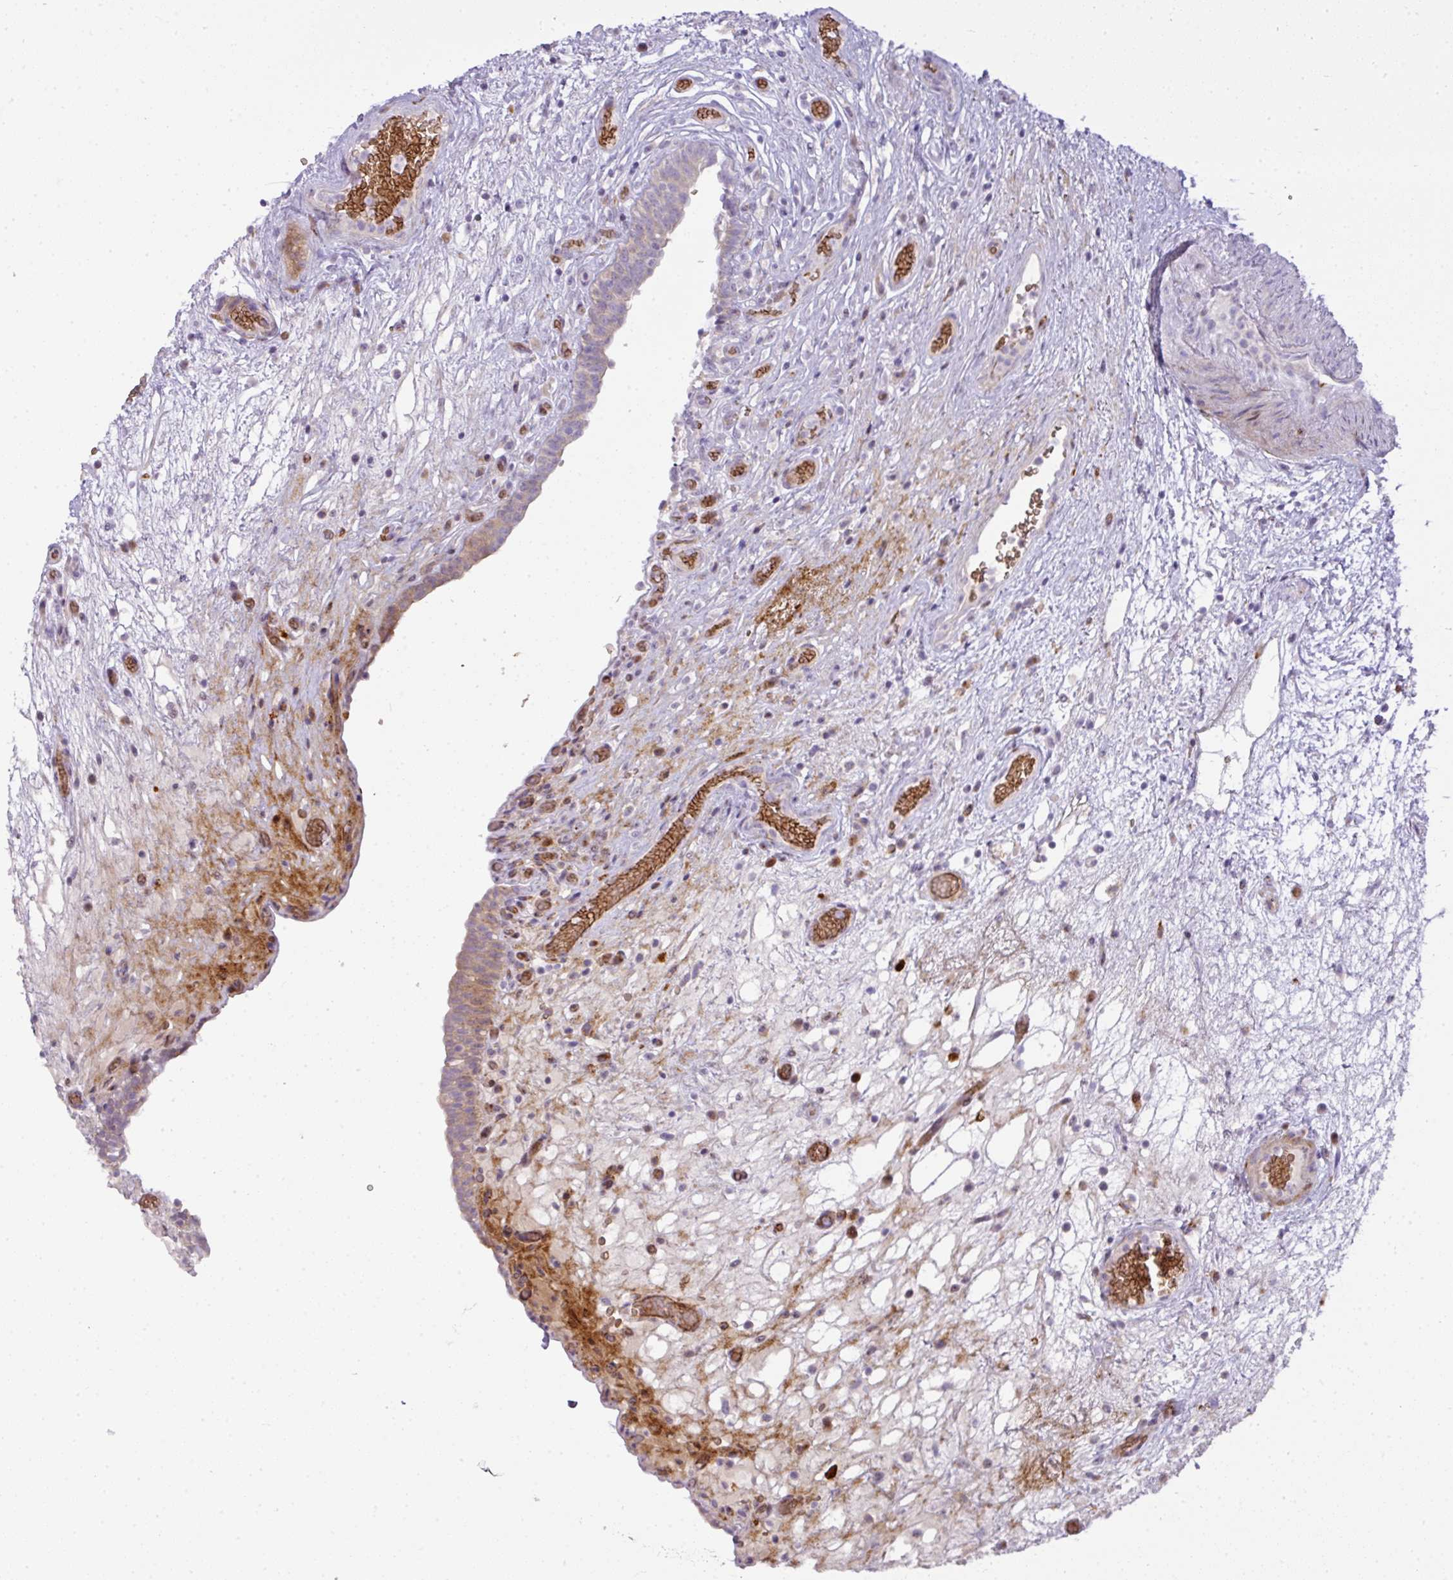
{"staining": {"intensity": "weak", "quantity": "<25%", "location": "cytoplasmic/membranous"}, "tissue": "urinary bladder", "cell_type": "Urothelial cells", "image_type": "normal", "snomed": [{"axis": "morphology", "description": "Normal tissue, NOS"}, {"axis": "topography", "description": "Urinary bladder"}], "caption": "Urothelial cells show no significant protein staining in normal urinary bladder. Brightfield microscopy of immunohistochemistry stained with DAB (3,3'-diaminobenzidine) (brown) and hematoxylin (blue), captured at high magnification.", "gene": "ATP6V1F", "patient": {"sex": "male", "age": 71}}